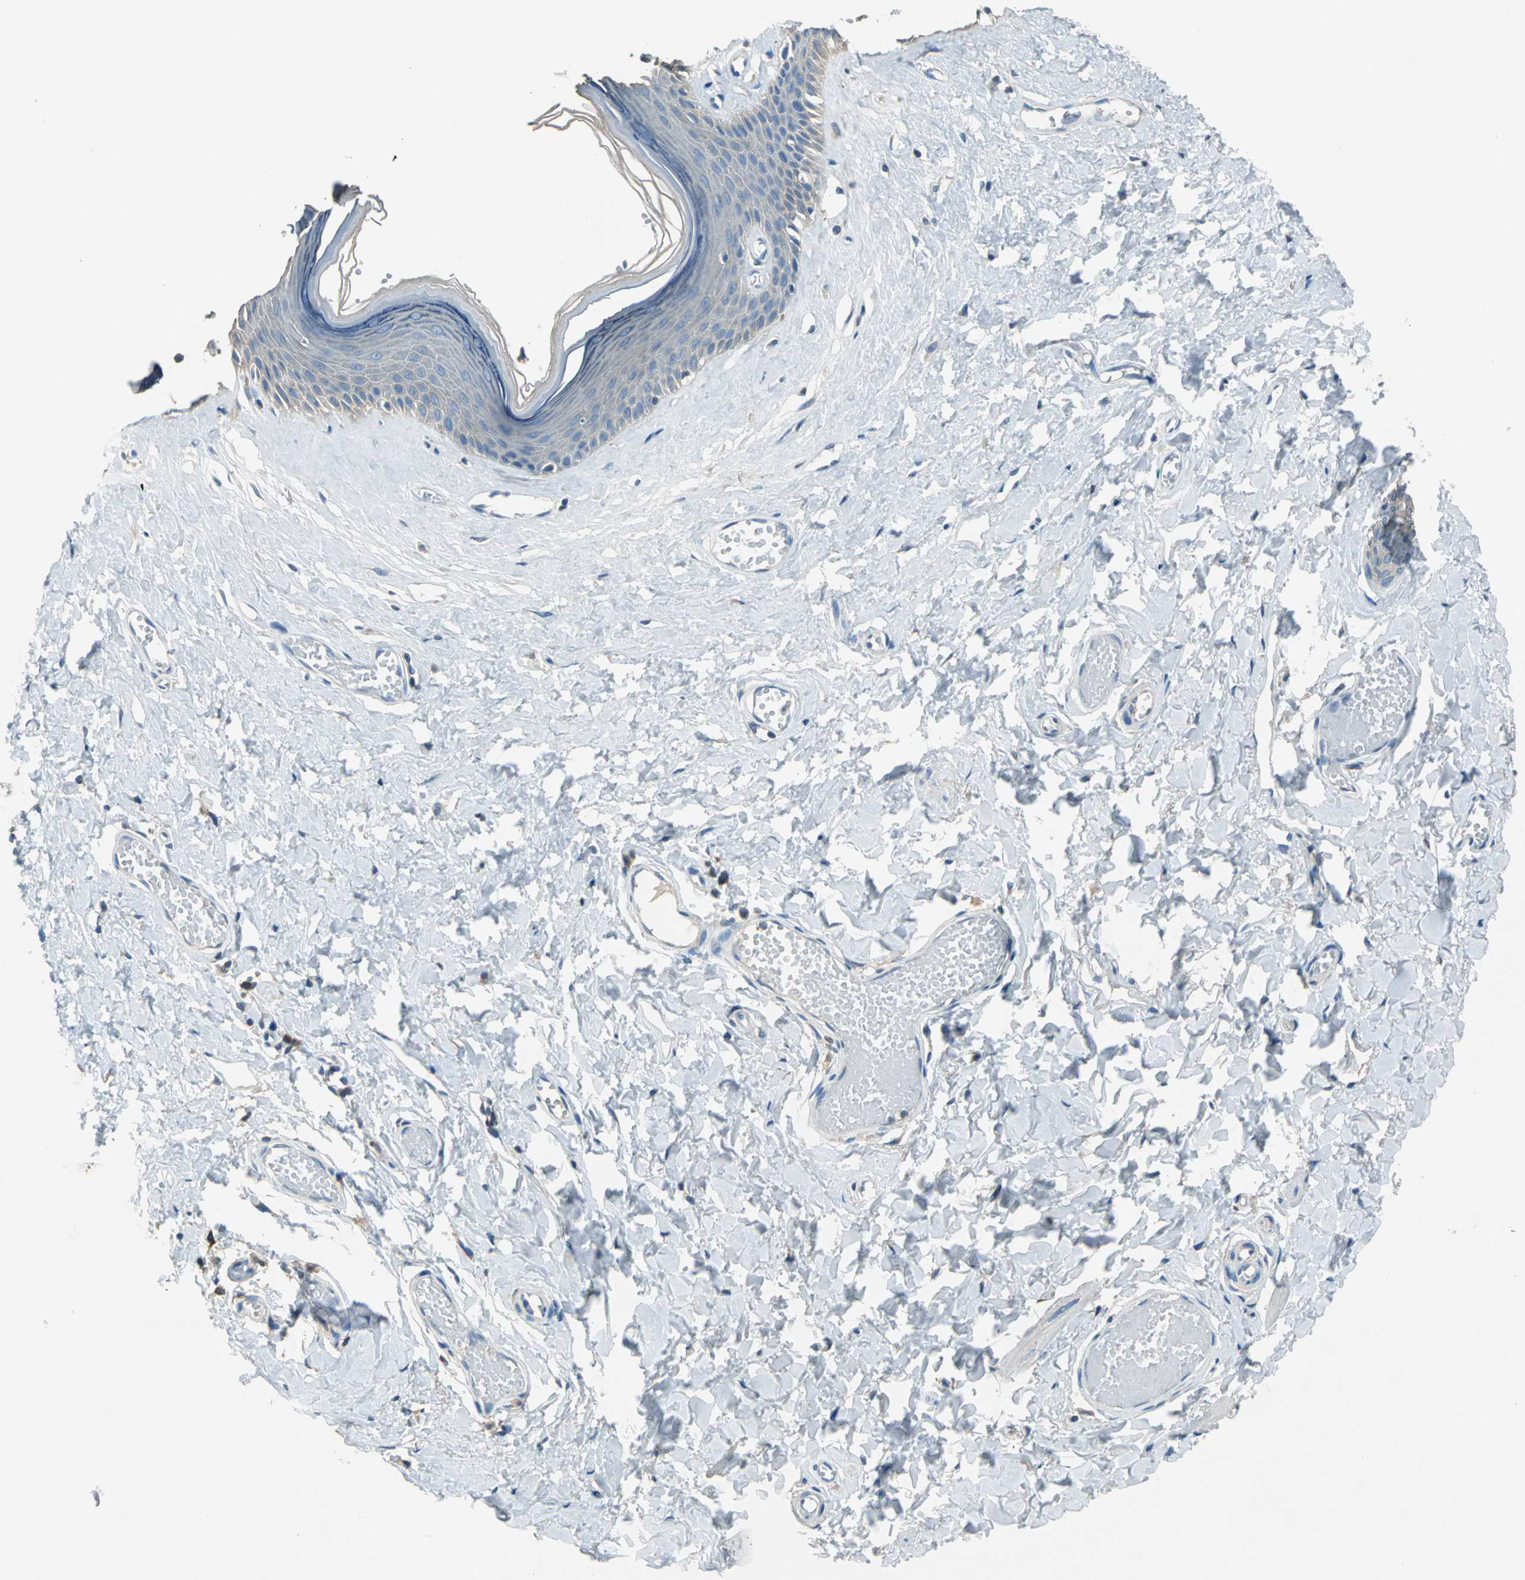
{"staining": {"intensity": "negative", "quantity": "none", "location": "none"}, "tissue": "skin", "cell_type": "Epidermal cells", "image_type": "normal", "snomed": [{"axis": "morphology", "description": "Normal tissue, NOS"}, {"axis": "morphology", "description": "Inflammation, NOS"}, {"axis": "topography", "description": "Vulva"}], "caption": "The histopathology image shows no staining of epidermal cells in benign skin.", "gene": "PRKCA", "patient": {"sex": "female", "age": 84}}